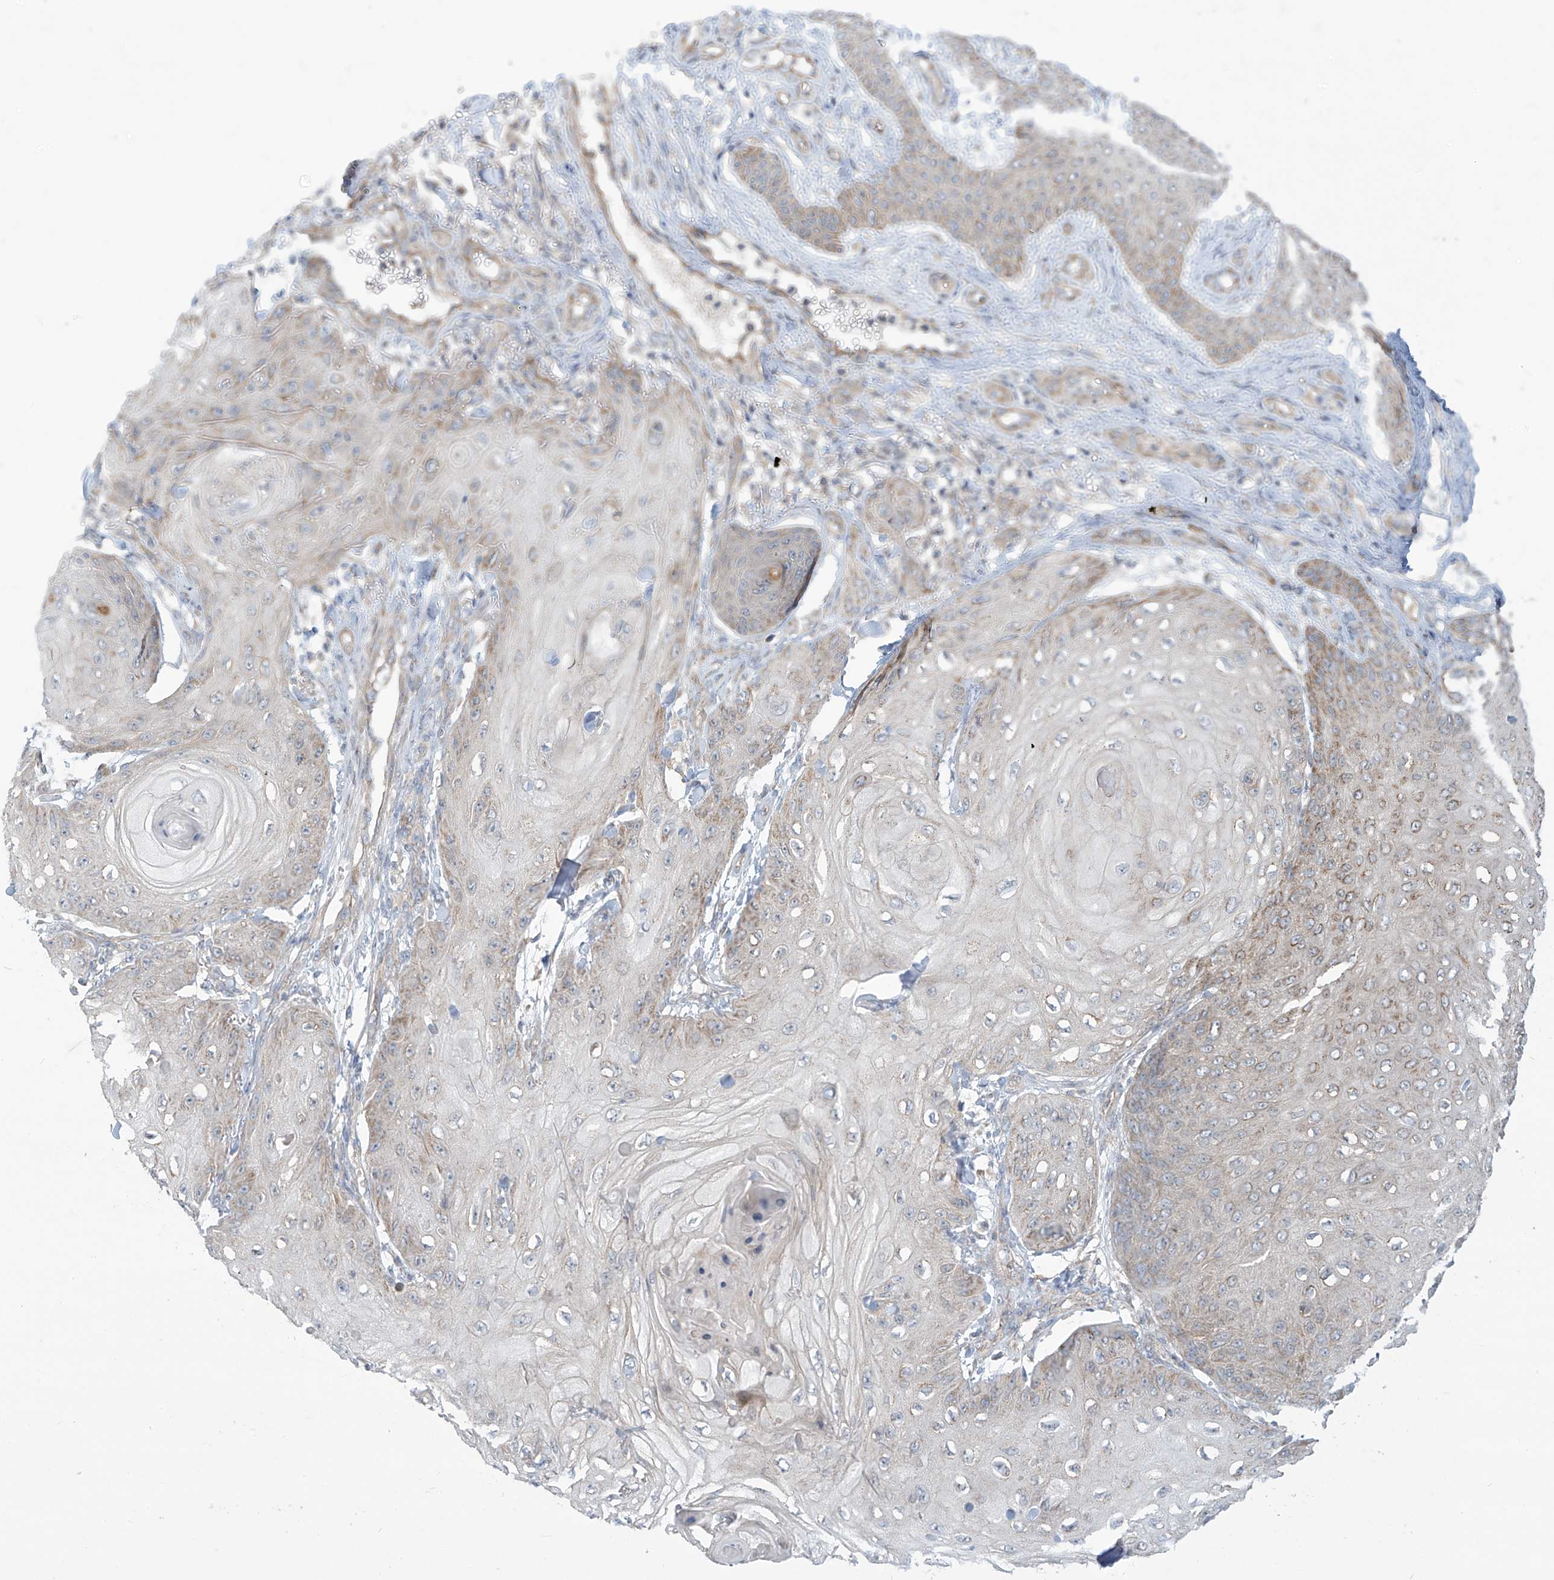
{"staining": {"intensity": "weak", "quantity": "<25%", "location": "cytoplasmic/membranous"}, "tissue": "skin cancer", "cell_type": "Tumor cells", "image_type": "cancer", "snomed": [{"axis": "morphology", "description": "Squamous cell carcinoma, NOS"}, {"axis": "topography", "description": "Skin"}], "caption": "Human squamous cell carcinoma (skin) stained for a protein using immunohistochemistry (IHC) exhibits no positivity in tumor cells.", "gene": "SCGB1D2", "patient": {"sex": "male", "age": 74}}